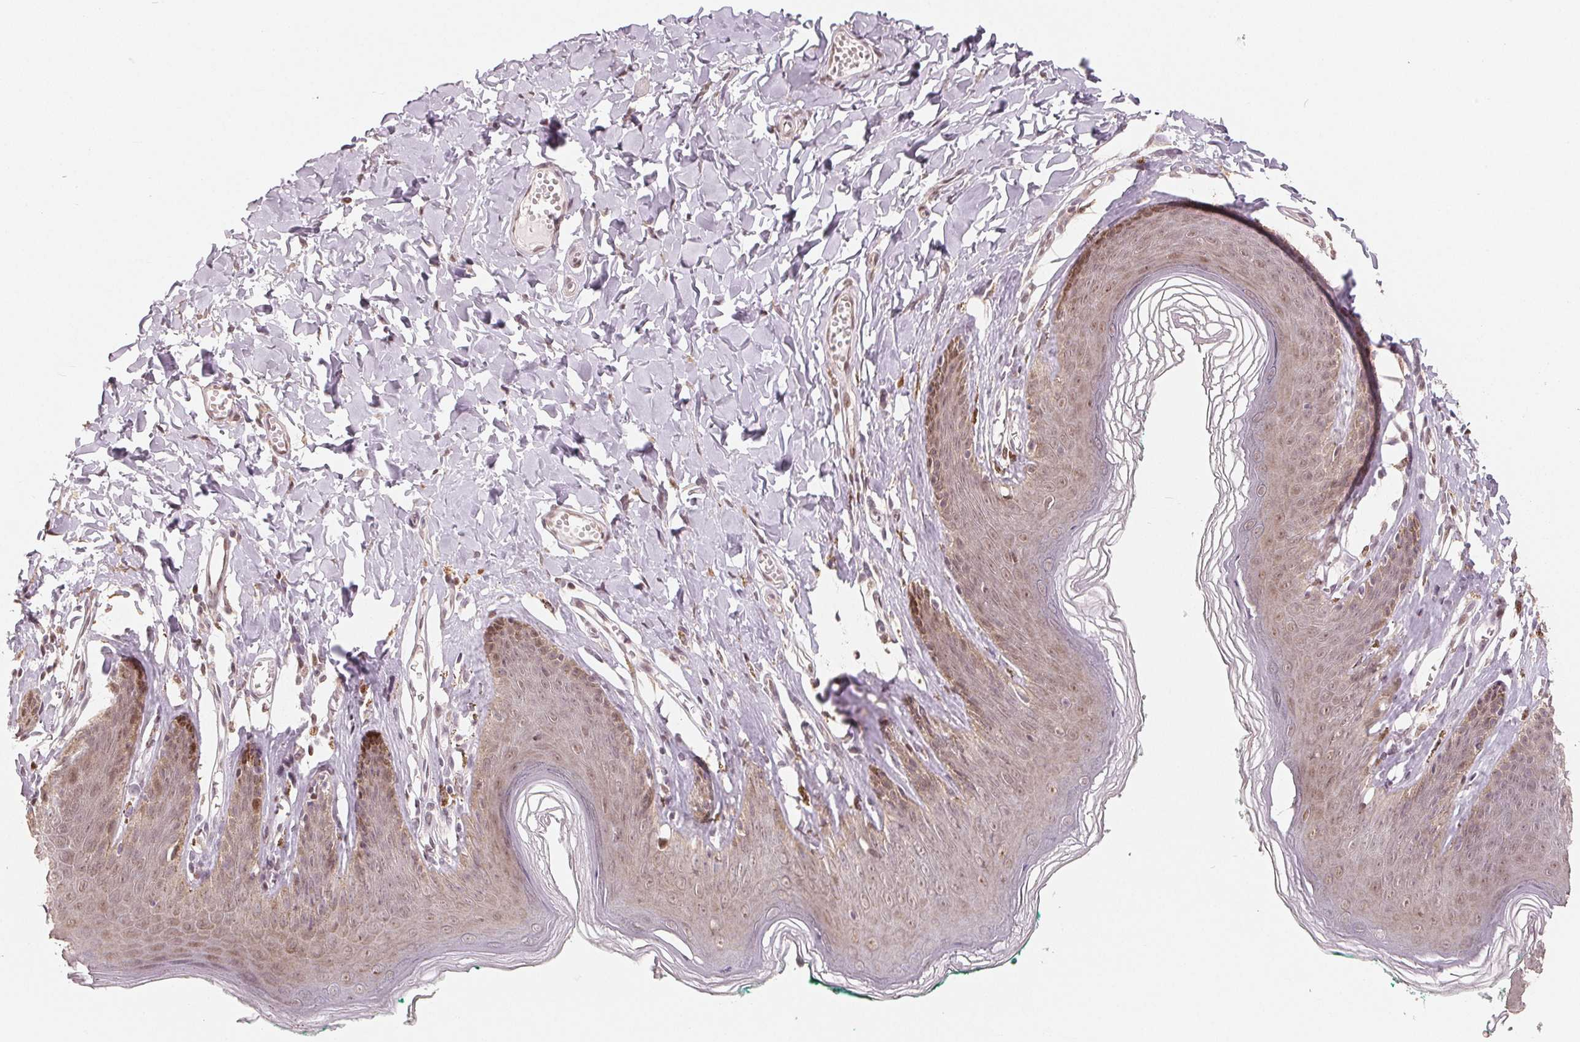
{"staining": {"intensity": "moderate", "quantity": ">75%", "location": "nuclear"}, "tissue": "skin", "cell_type": "Epidermal cells", "image_type": "normal", "snomed": [{"axis": "morphology", "description": "Normal tissue, NOS"}, {"axis": "topography", "description": "Vulva"}, {"axis": "topography", "description": "Peripheral nerve tissue"}], "caption": "An image showing moderate nuclear expression in approximately >75% of epidermal cells in unremarkable skin, as visualized by brown immunohistochemical staining.", "gene": "CCDC138", "patient": {"sex": "female", "age": 66}}